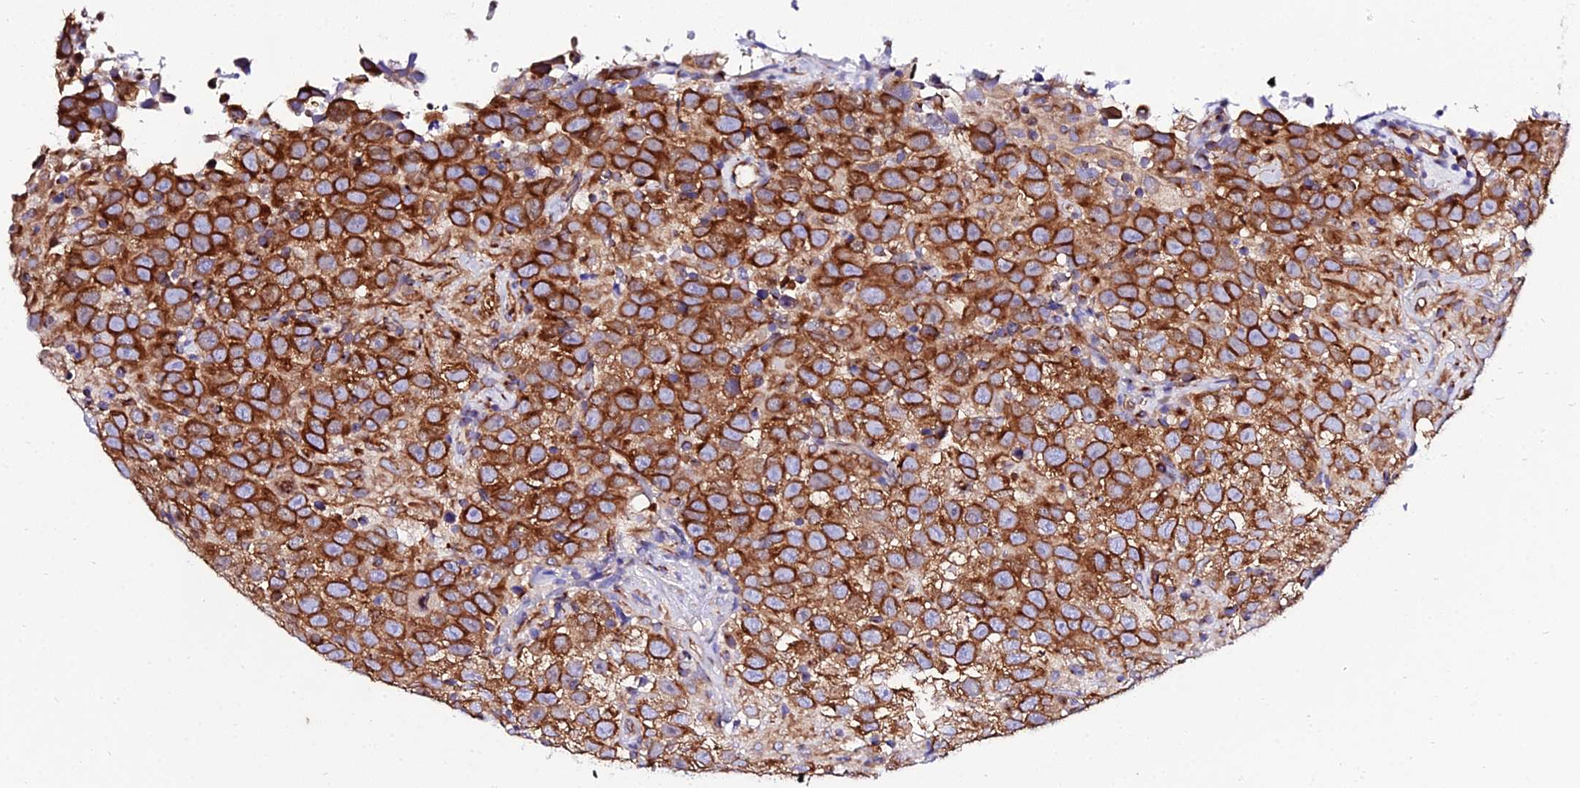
{"staining": {"intensity": "strong", "quantity": ">75%", "location": "cytoplasmic/membranous"}, "tissue": "testis cancer", "cell_type": "Tumor cells", "image_type": "cancer", "snomed": [{"axis": "morphology", "description": "Seminoma, NOS"}, {"axis": "topography", "description": "Testis"}], "caption": "High-magnification brightfield microscopy of testis cancer (seminoma) stained with DAB (3,3'-diaminobenzidine) (brown) and counterstained with hematoxylin (blue). tumor cells exhibit strong cytoplasmic/membranous positivity is identified in approximately>75% of cells.", "gene": "TUBA3D", "patient": {"sex": "male", "age": 41}}